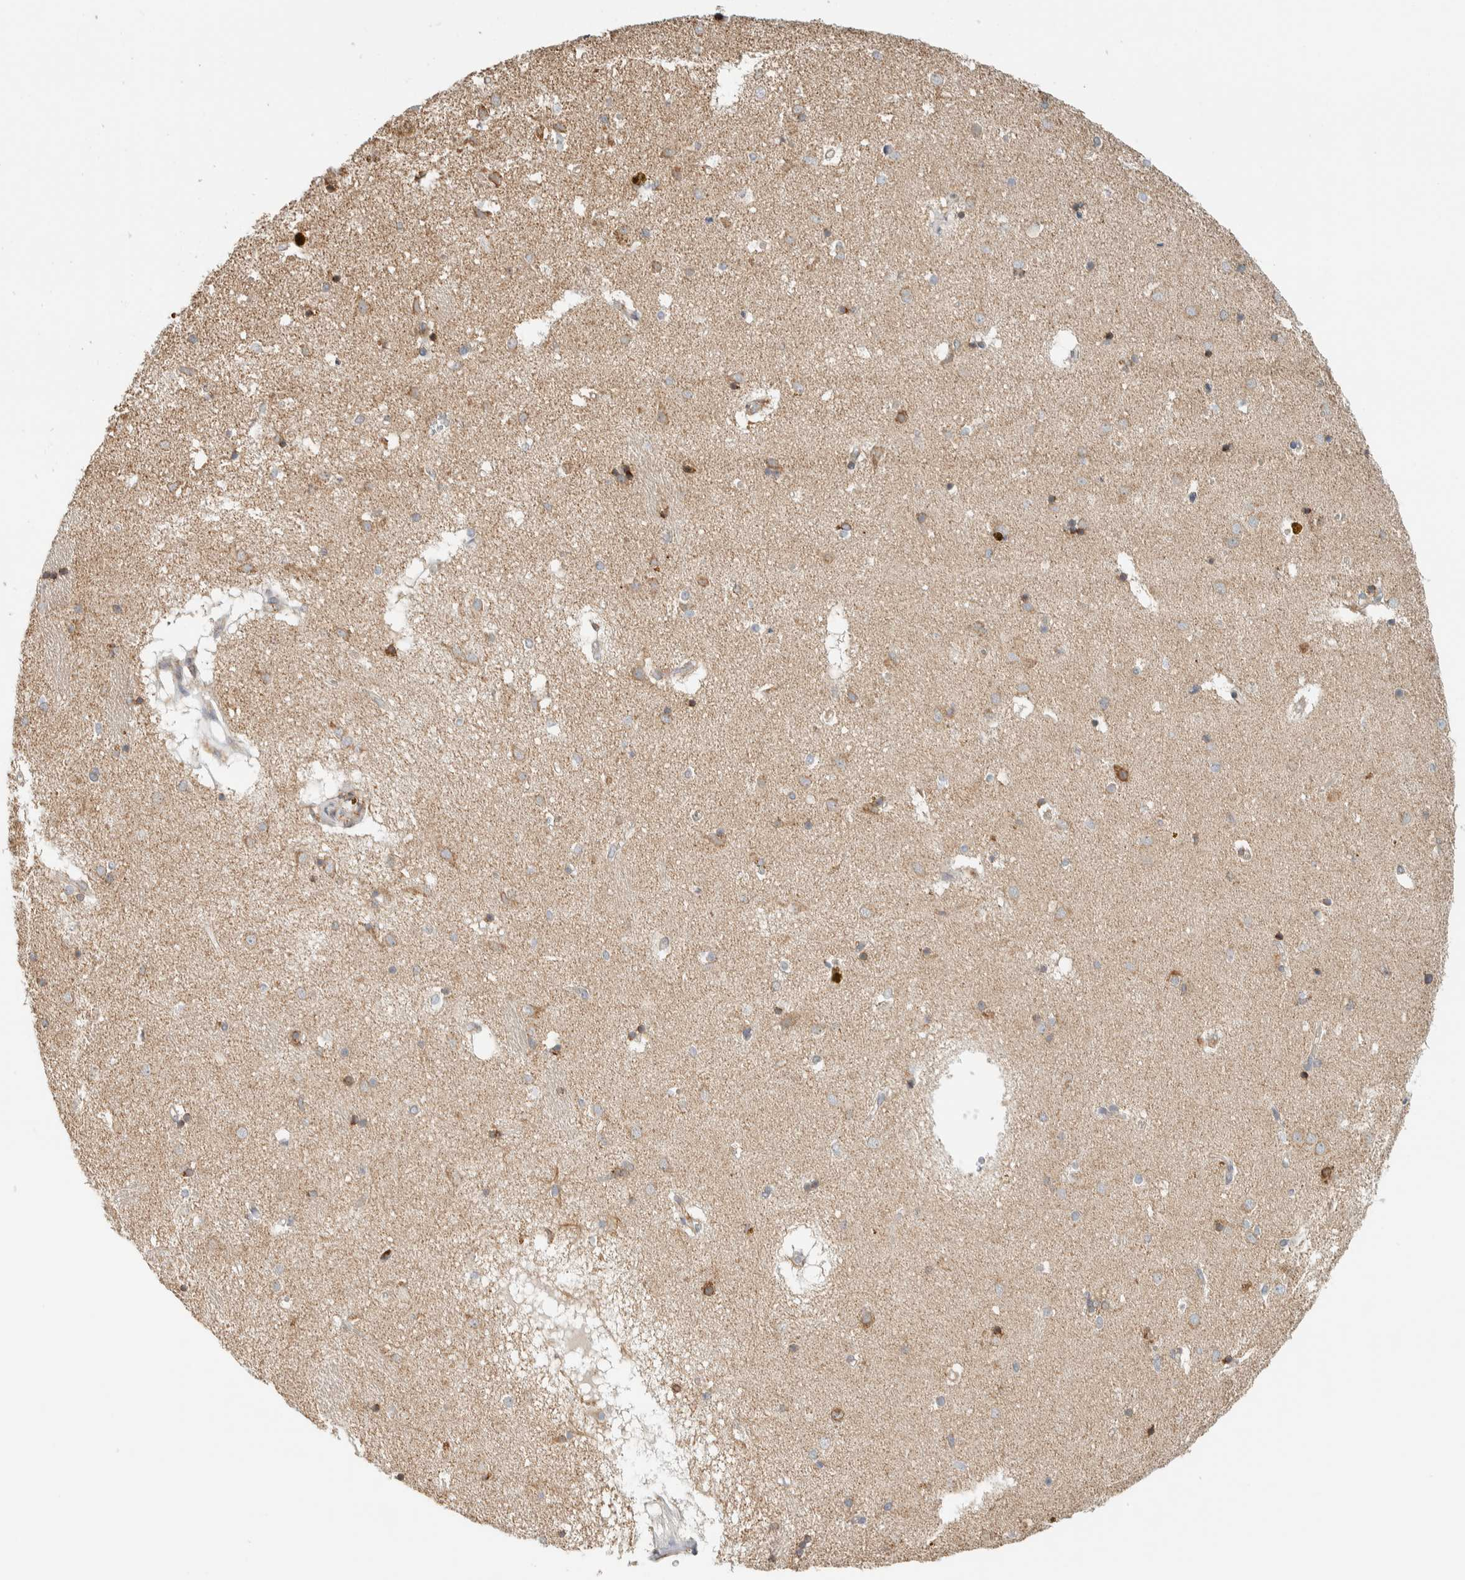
{"staining": {"intensity": "moderate", "quantity": "<25%", "location": "cytoplasmic/membranous"}, "tissue": "caudate", "cell_type": "Glial cells", "image_type": "normal", "snomed": [{"axis": "morphology", "description": "Normal tissue, NOS"}, {"axis": "topography", "description": "Lateral ventricle wall"}], "caption": "Brown immunohistochemical staining in normal caudate displays moderate cytoplasmic/membranous staining in about <25% of glial cells. (Brightfield microscopy of DAB IHC at high magnification).", "gene": "CCDC57", "patient": {"sex": "male", "age": 70}}